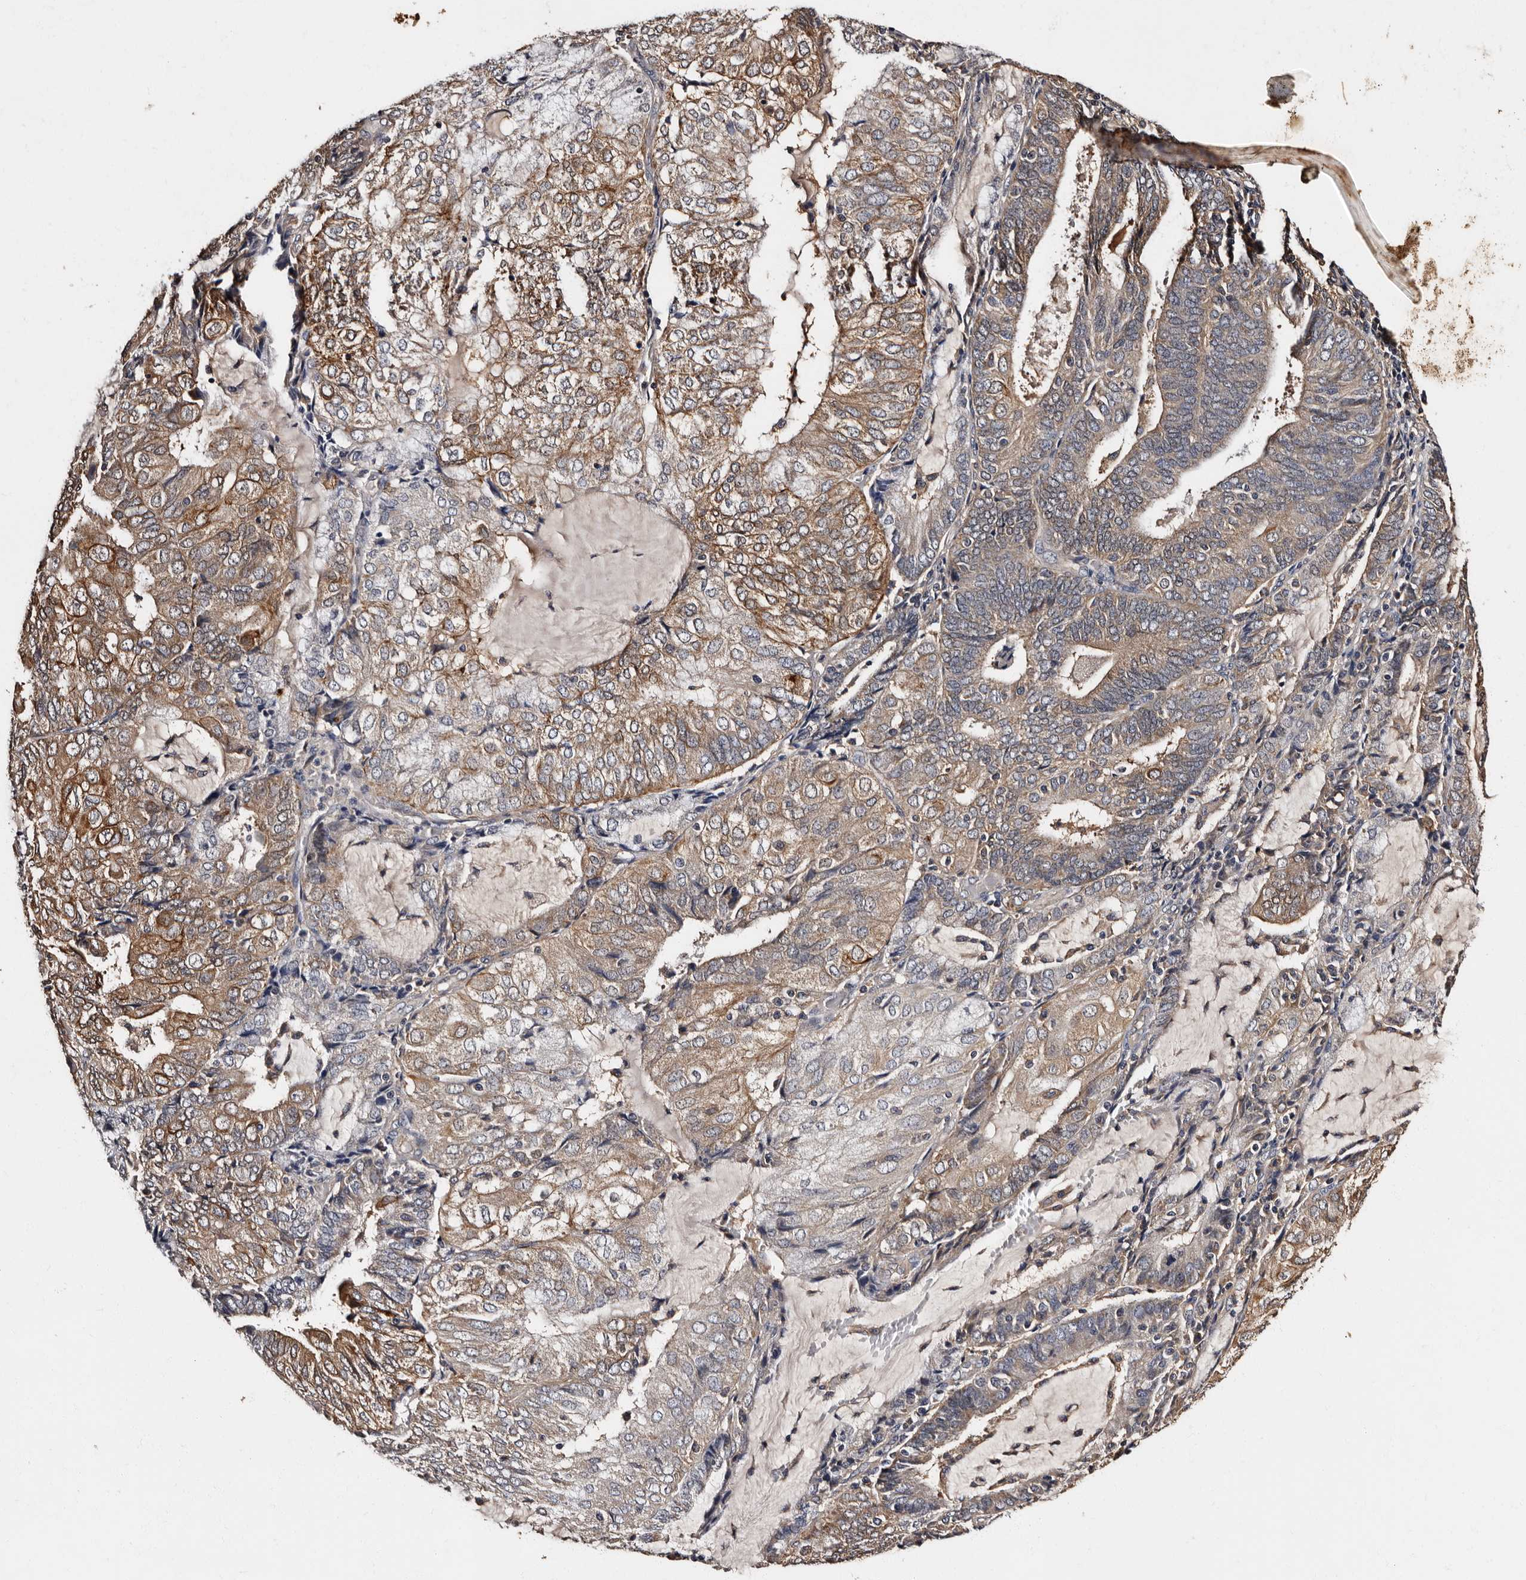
{"staining": {"intensity": "moderate", "quantity": "25%-75%", "location": "cytoplasmic/membranous"}, "tissue": "endometrial cancer", "cell_type": "Tumor cells", "image_type": "cancer", "snomed": [{"axis": "morphology", "description": "Adenocarcinoma, NOS"}, {"axis": "topography", "description": "Endometrium"}], "caption": "Moderate cytoplasmic/membranous positivity for a protein is present in about 25%-75% of tumor cells of adenocarcinoma (endometrial) using immunohistochemistry (IHC).", "gene": "ADCK5", "patient": {"sex": "female", "age": 81}}